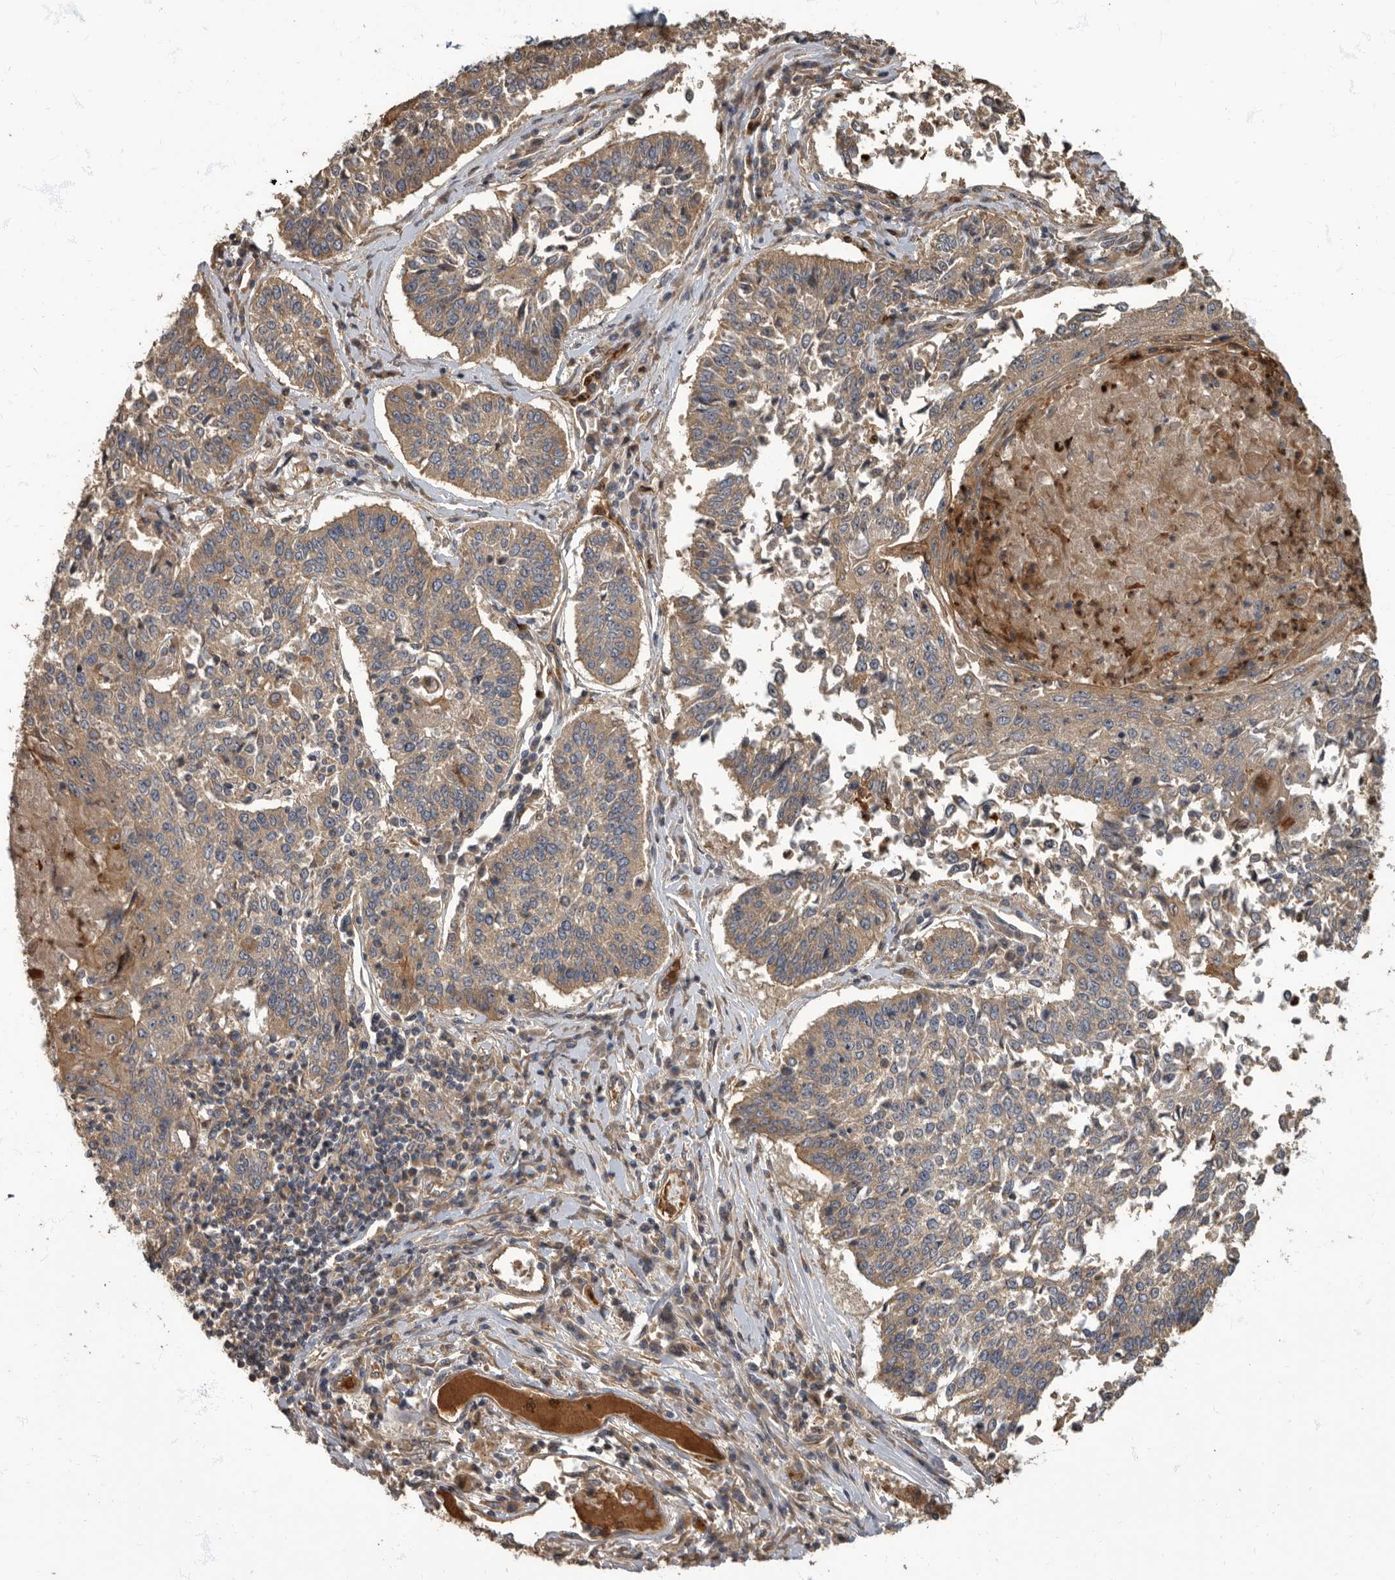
{"staining": {"intensity": "weak", "quantity": ">75%", "location": "cytoplasmic/membranous"}, "tissue": "lung cancer", "cell_type": "Tumor cells", "image_type": "cancer", "snomed": [{"axis": "morphology", "description": "Normal tissue, NOS"}, {"axis": "morphology", "description": "Squamous cell carcinoma, NOS"}, {"axis": "topography", "description": "Cartilage tissue"}, {"axis": "topography", "description": "Lung"}, {"axis": "topography", "description": "Peripheral nerve tissue"}], "caption": "High-magnification brightfield microscopy of lung cancer (squamous cell carcinoma) stained with DAB (brown) and counterstained with hematoxylin (blue). tumor cells exhibit weak cytoplasmic/membranous staining is seen in about>75% of cells.", "gene": "DAAM1", "patient": {"sex": "female", "age": 49}}